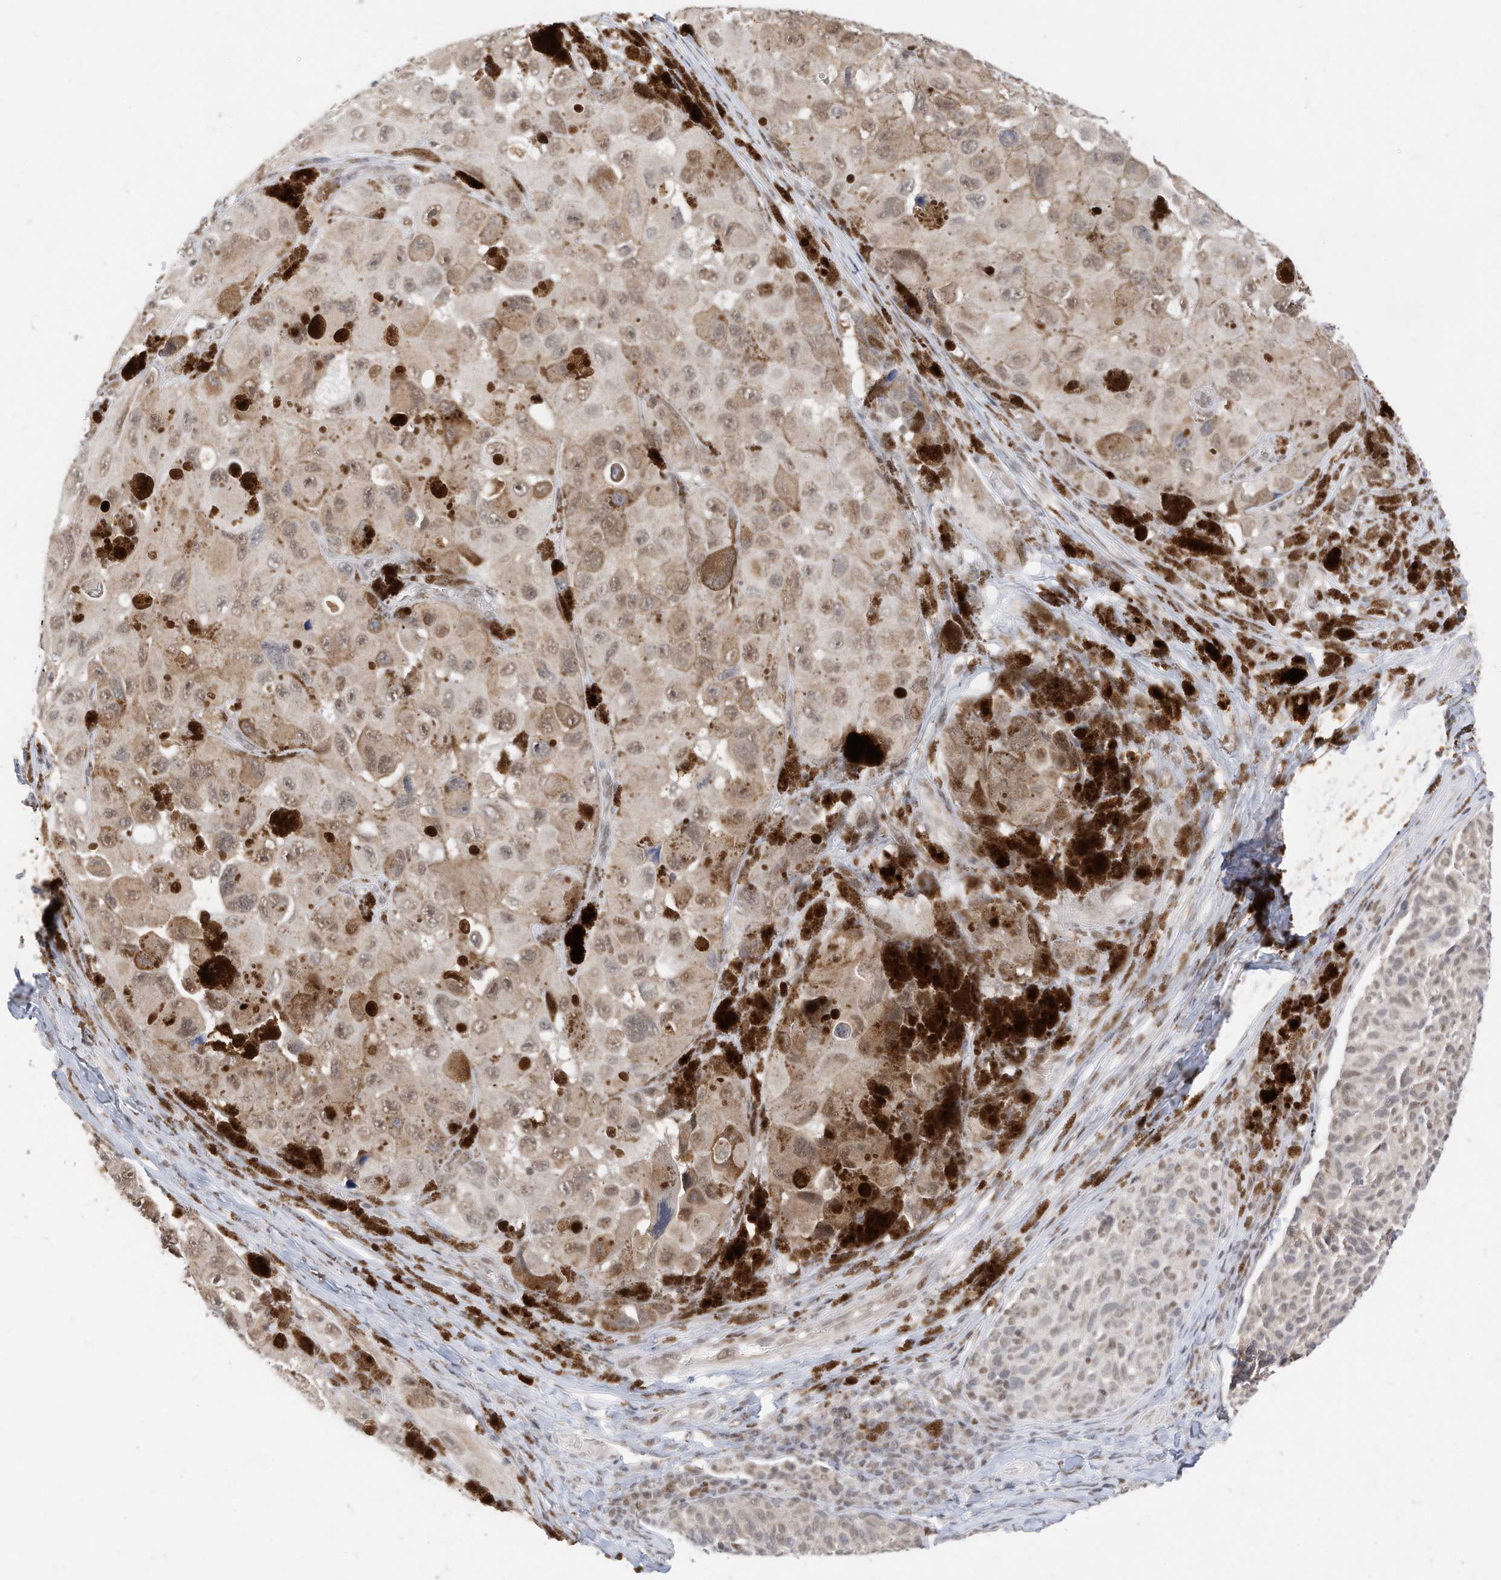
{"staining": {"intensity": "weak", "quantity": "25%-75%", "location": "nuclear"}, "tissue": "melanoma", "cell_type": "Tumor cells", "image_type": "cancer", "snomed": [{"axis": "morphology", "description": "Malignant melanoma, NOS"}, {"axis": "topography", "description": "Skin"}], "caption": "Immunohistochemistry (IHC) image of human malignant melanoma stained for a protein (brown), which shows low levels of weak nuclear positivity in approximately 25%-75% of tumor cells.", "gene": "OGT", "patient": {"sex": "female", "age": 73}}